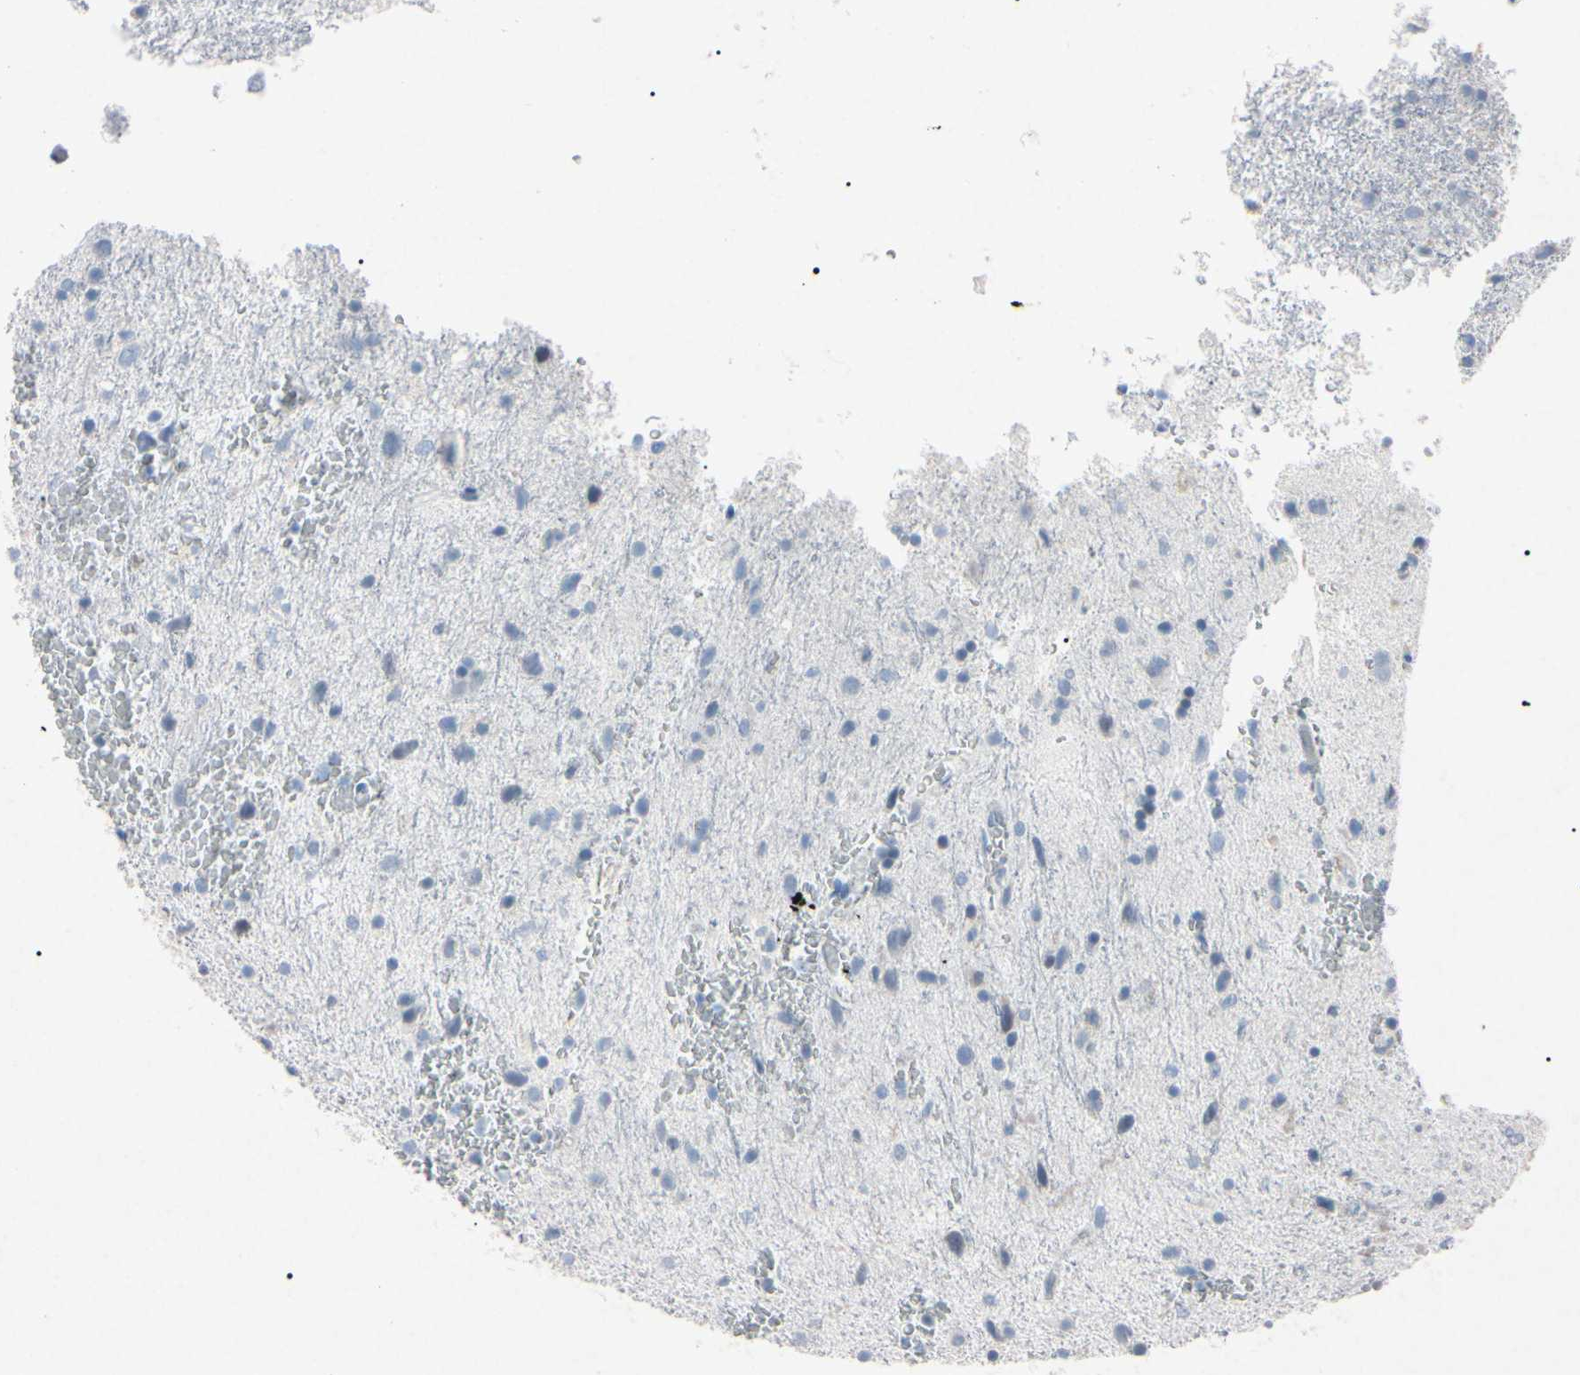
{"staining": {"intensity": "negative", "quantity": "none", "location": "none"}, "tissue": "glioma", "cell_type": "Tumor cells", "image_type": "cancer", "snomed": [{"axis": "morphology", "description": "Glioma, malignant, Low grade"}, {"axis": "topography", "description": "Brain"}], "caption": "The immunohistochemistry (IHC) micrograph has no significant expression in tumor cells of low-grade glioma (malignant) tissue.", "gene": "ELN", "patient": {"sex": "male", "age": 77}}